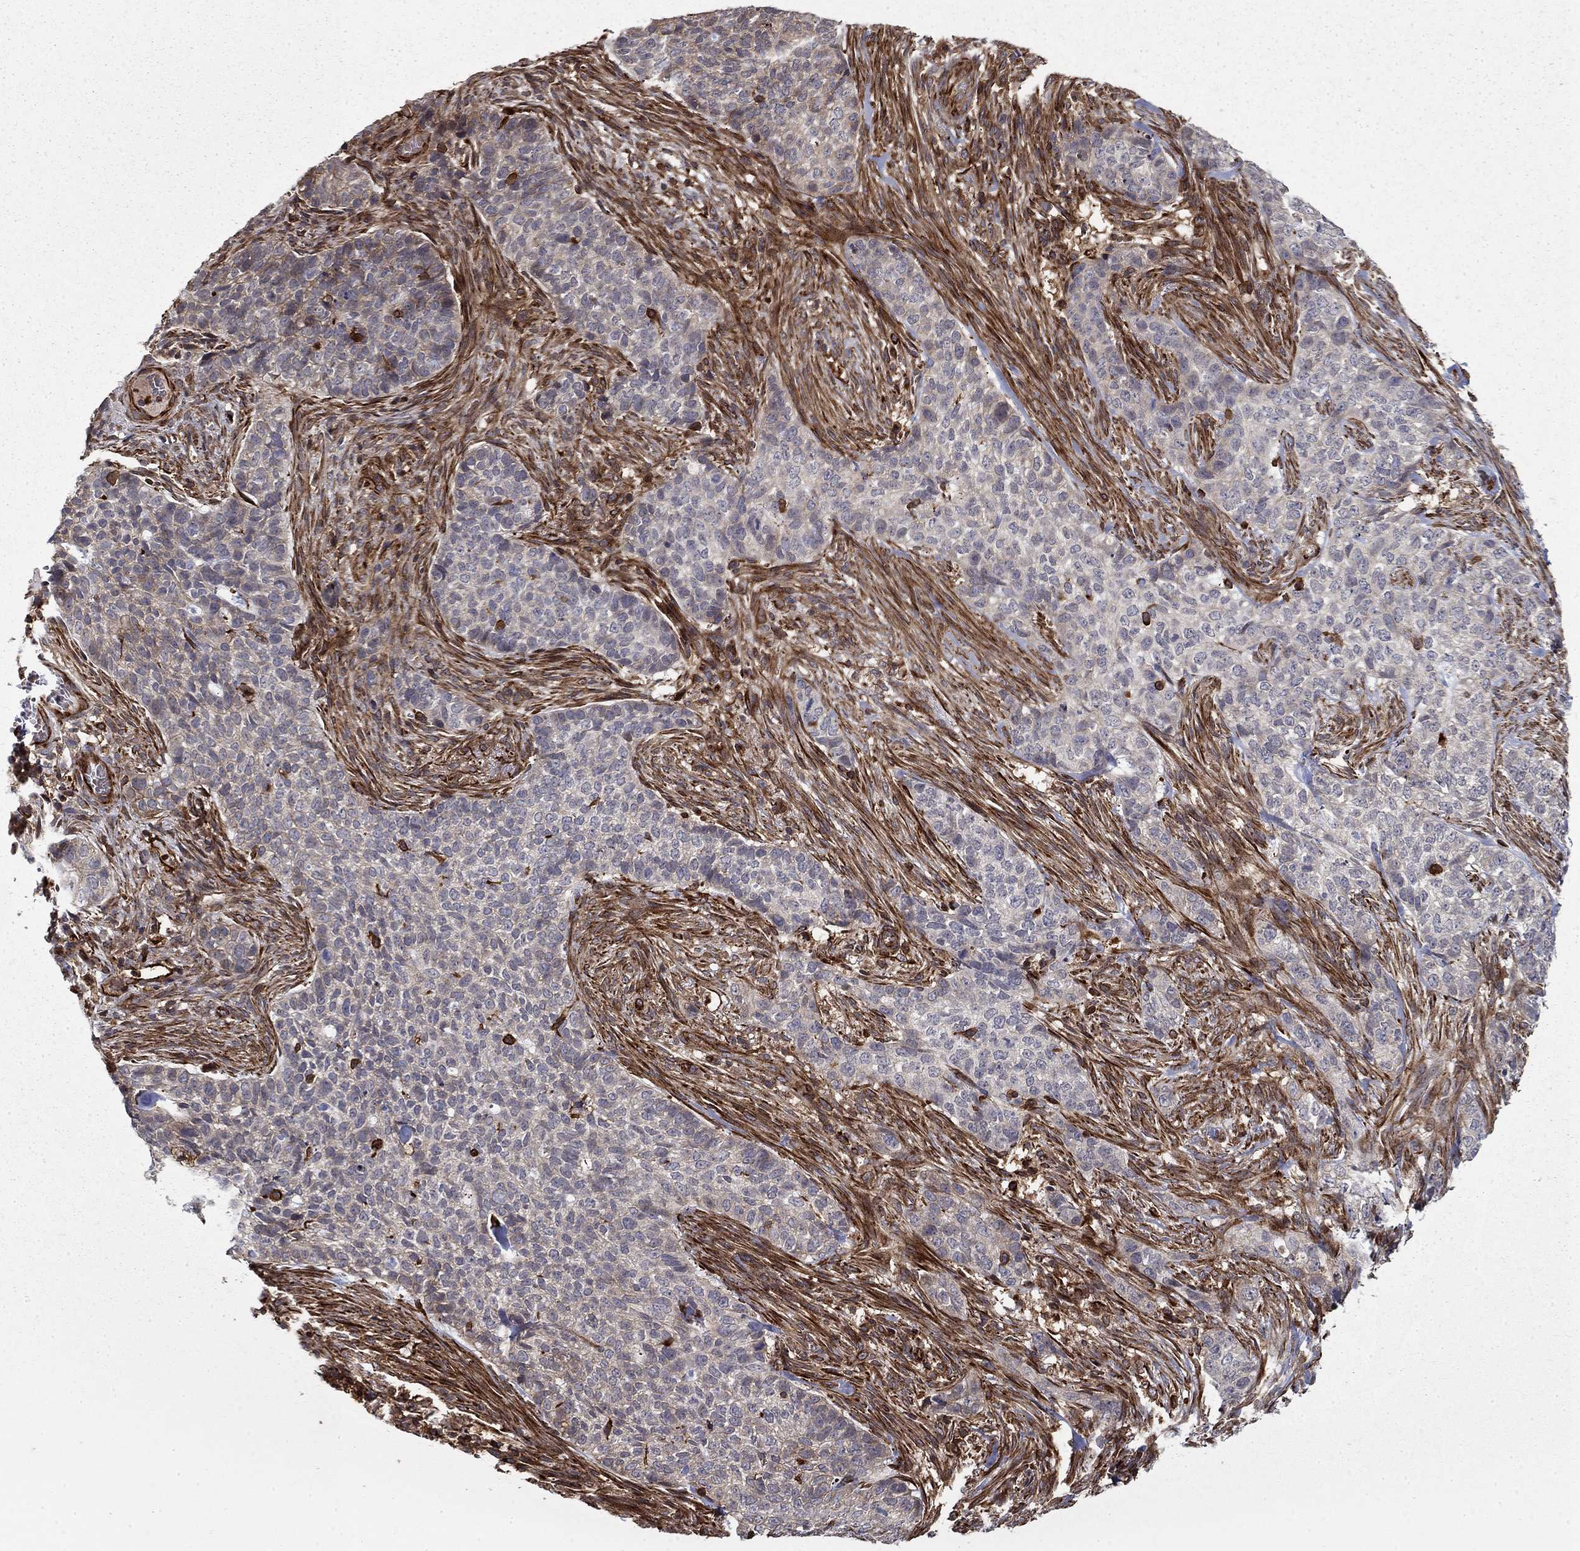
{"staining": {"intensity": "negative", "quantity": "none", "location": "none"}, "tissue": "skin cancer", "cell_type": "Tumor cells", "image_type": "cancer", "snomed": [{"axis": "morphology", "description": "Basal cell carcinoma"}, {"axis": "topography", "description": "Skin"}], "caption": "Micrograph shows no significant protein staining in tumor cells of skin cancer.", "gene": "ADM", "patient": {"sex": "female", "age": 69}}